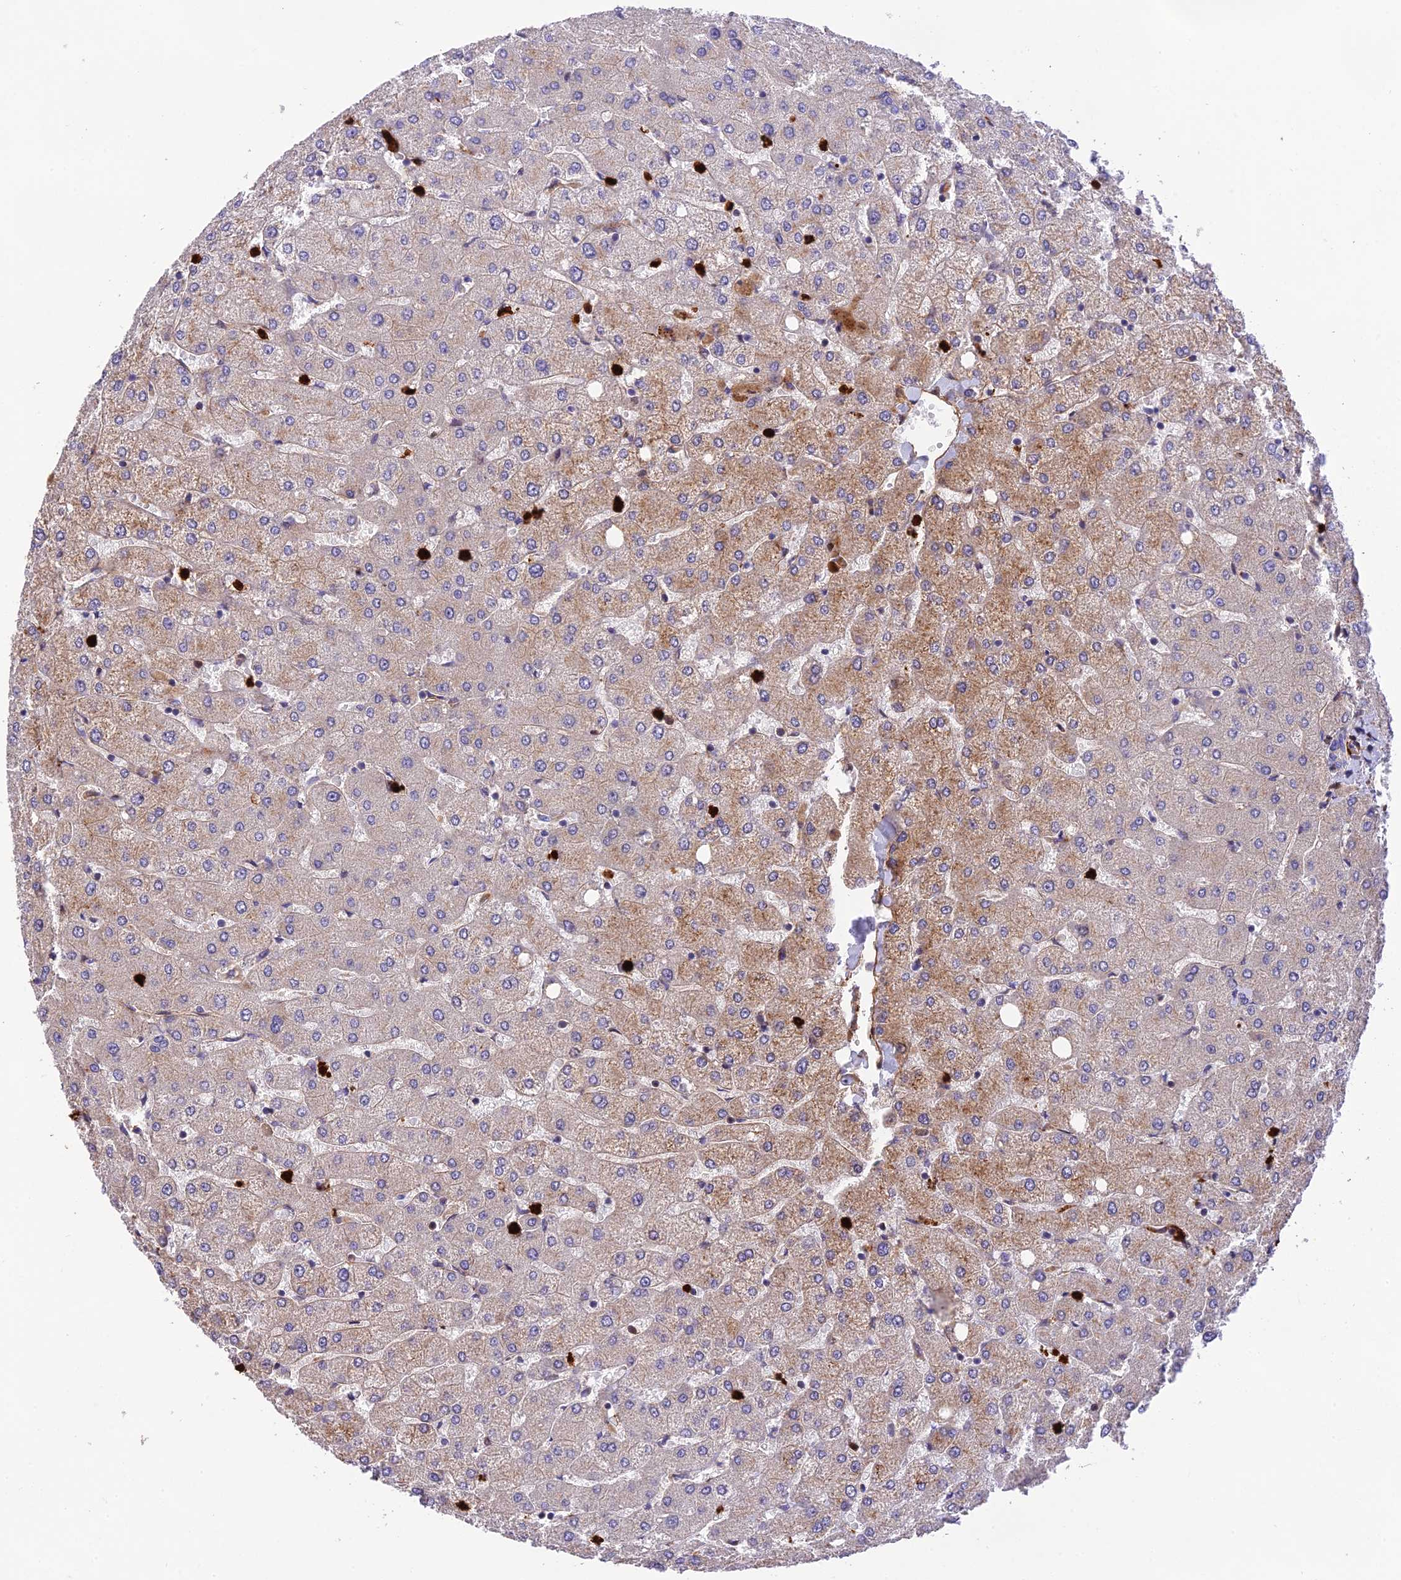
{"staining": {"intensity": "negative", "quantity": "none", "location": "none"}, "tissue": "liver", "cell_type": "Cholangiocytes", "image_type": "normal", "snomed": [{"axis": "morphology", "description": "Normal tissue, NOS"}, {"axis": "topography", "description": "Liver"}], "caption": "IHC photomicrograph of benign liver stained for a protein (brown), which displays no positivity in cholangiocytes.", "gene": "CPSF4L", "patient": {"sex": "female", "age": 54}}